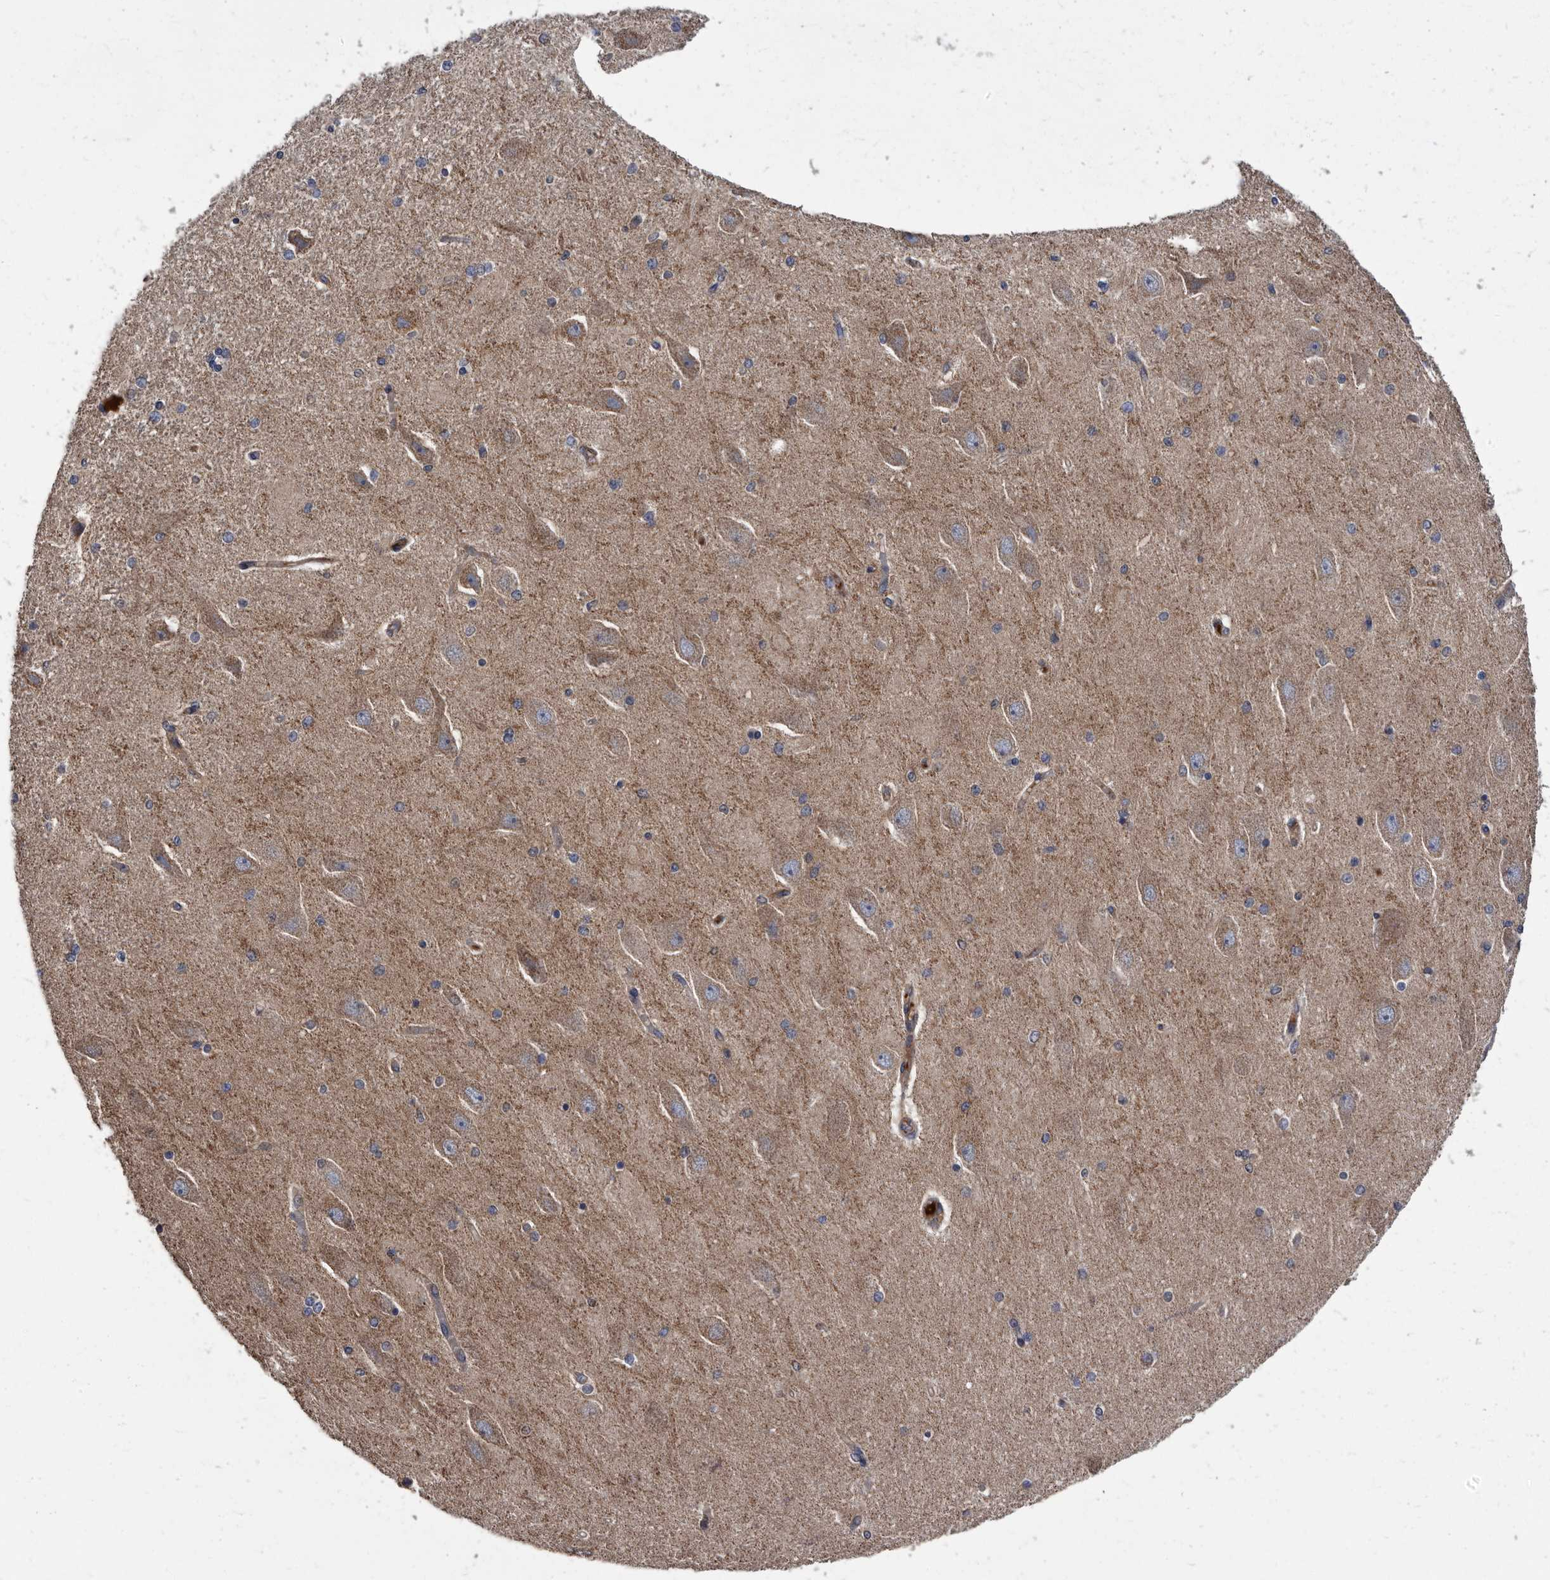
{"staining": {"intensity": "negative", "quantity": "none", "location": "none"}, "tissue": "hippocampus", "cell_type": "Glial cells", "image_type": "normal", "snomed": [{"axis": "morphology", "description": "Normal tissue, NOS"}, {"axis": "topography", "description": "Hippocampus"}], "caption": "The IHC histopathology image has no significant positivity in glial cells of hippocampus.", "gene": "DTNBP1", "patient": {"sex": "female", "age": 54}}